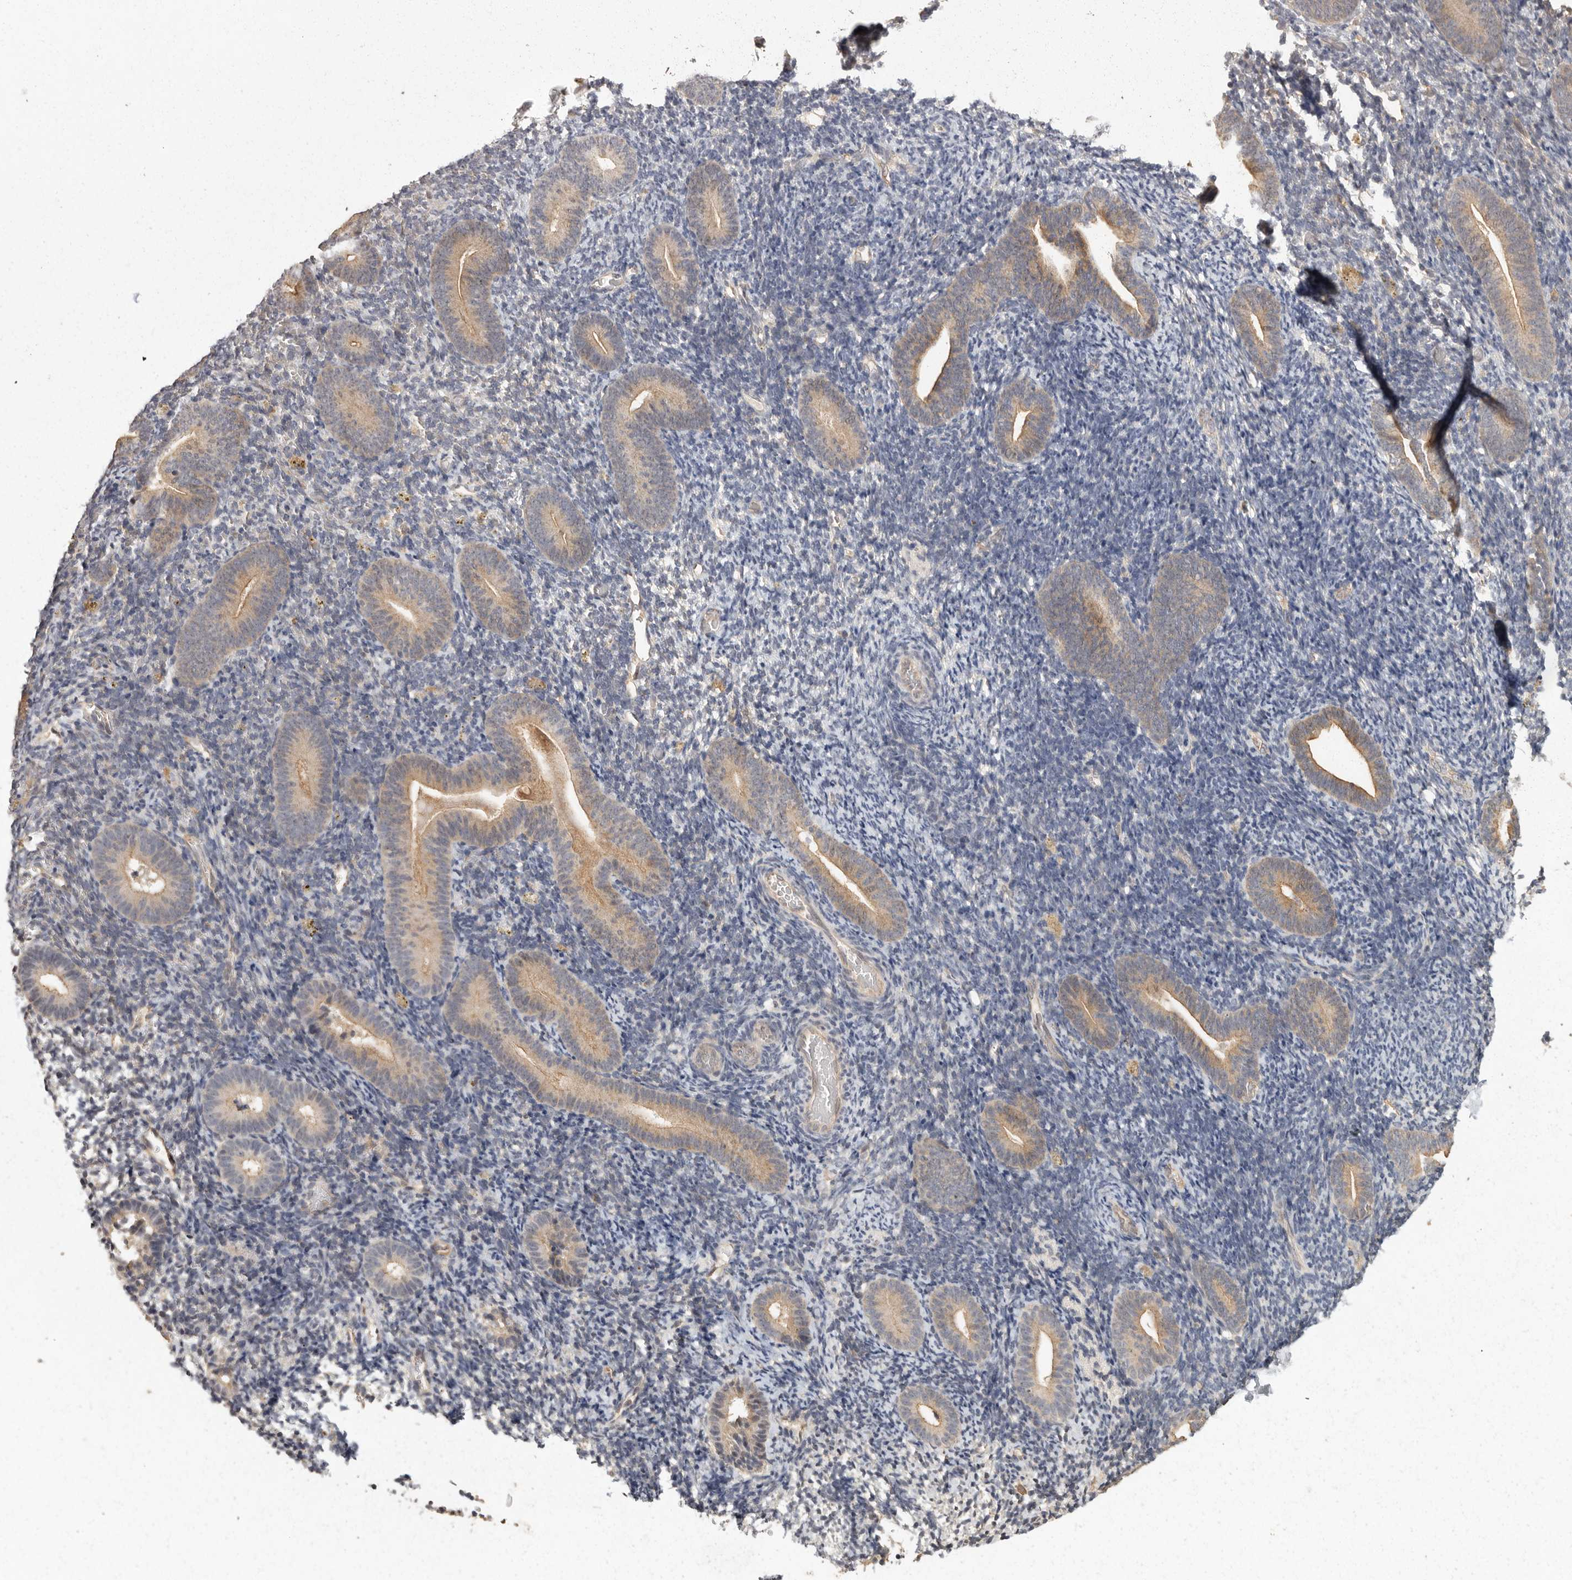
{"staining": {"intensity": "negative", "quantity": "none", "location": "none"}, "tissue": "endometrium", "cell_type": "Cells in endometrial stroma", "image_type": "normal", "snomed": [{"axis": "morphology", "description": "Normal tissue, NOS"}, {"axis": "topography", "description": "Endometrium"}], "caption": "Histopathology image shows no significant protein expression in cells in endometrial stroma of unremarkable endometrium. (DAB (3,3'-diaminobenzidine) immunohistochemistry, high magnification).", "gene": "BAIAP2", "patient": {"sex": "female", "age": 51}}